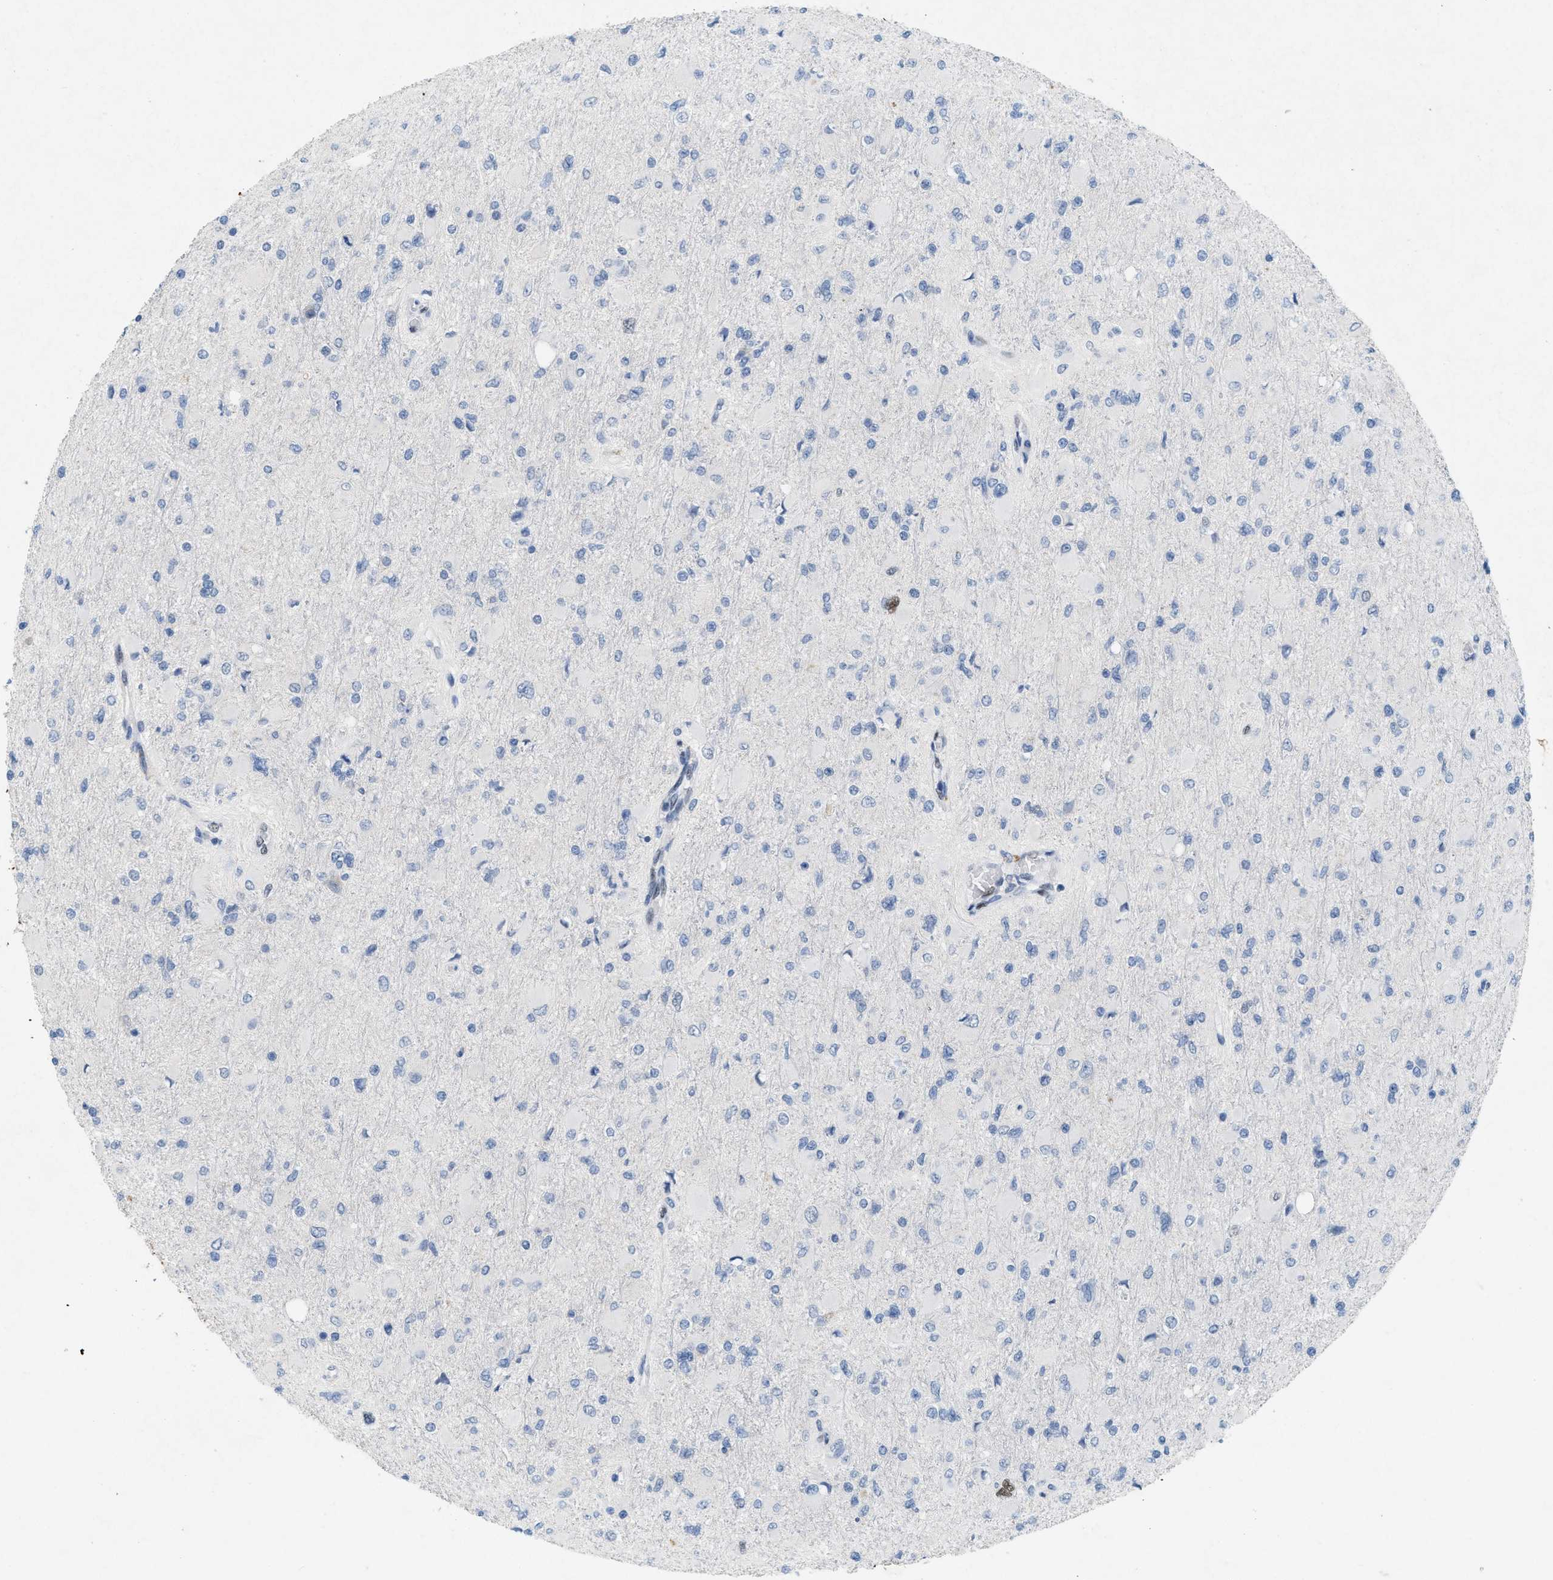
{"staining": {"intensity": "negative", "quantity": "none", "location": "none"}, "tissue": "glioma", "cell_type": "Tumor cells", "image_type": "cancer", "snomed": [{"axis": "morphology", "description": "Glioma, malignant, High grade"}, {"axis": "topography", "description": "Cerebral cortex"}], "caption": "Image shows no significant protein staining in tumor cells of malignant high-grade glioma.", "gene": "TASOR", "patient": {"sex": "female", "age": 36}}